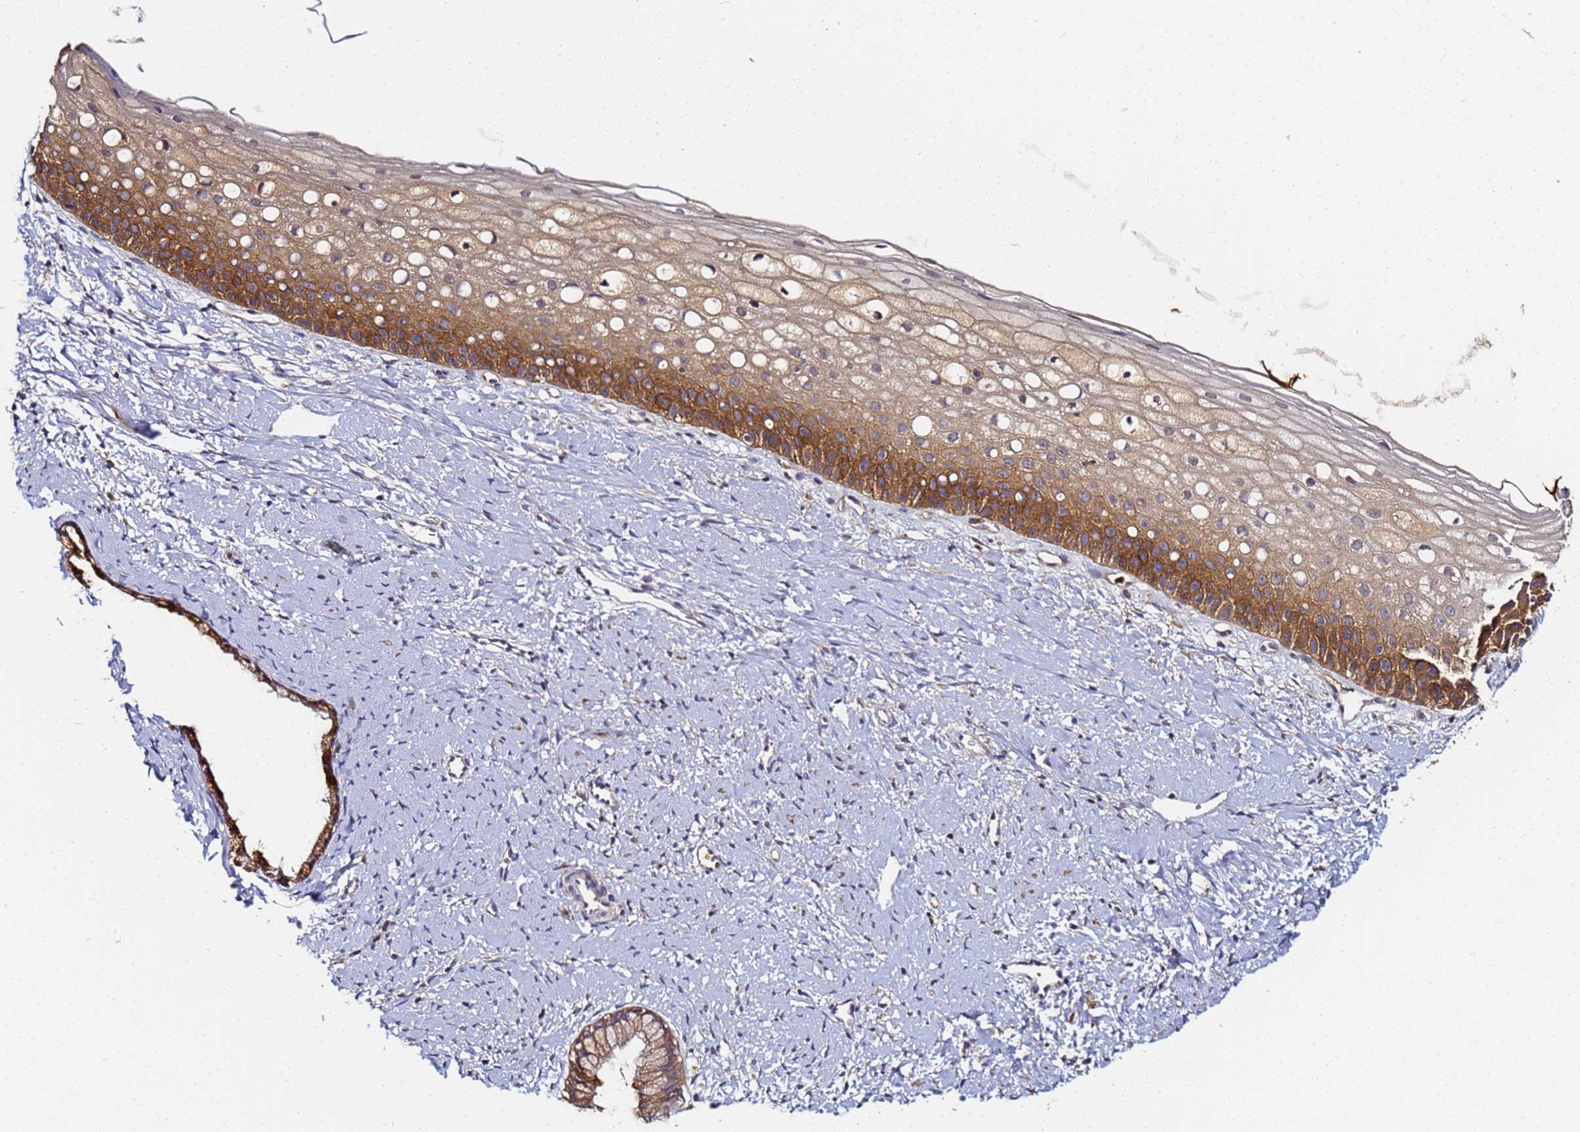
{"staining": {"intensity": "moderate", "quantity": ">75%", "location": "cytoplasmic/membranous"}, "tissue": "cervix", "cell_type": "Glandular cells", "image_type": "normal", "snomed": [{"axis": "morphology", "description": "Normal tissue, NOS"}, {"axis": "topography", "description": "Cervix"}], "caption": "Immunohistochemistry (IHC) of unremarkable human cervix reveals medium levels of moderate cytoplasmic/membranous positivity in about >75% of glandular cells. (Stains: DAB in brown, nuclei in blue, Microscopy: brightfield microscopy at high magnification).", "gene": "LRRC69", "patient": {"sex": "female", "age": 57}}